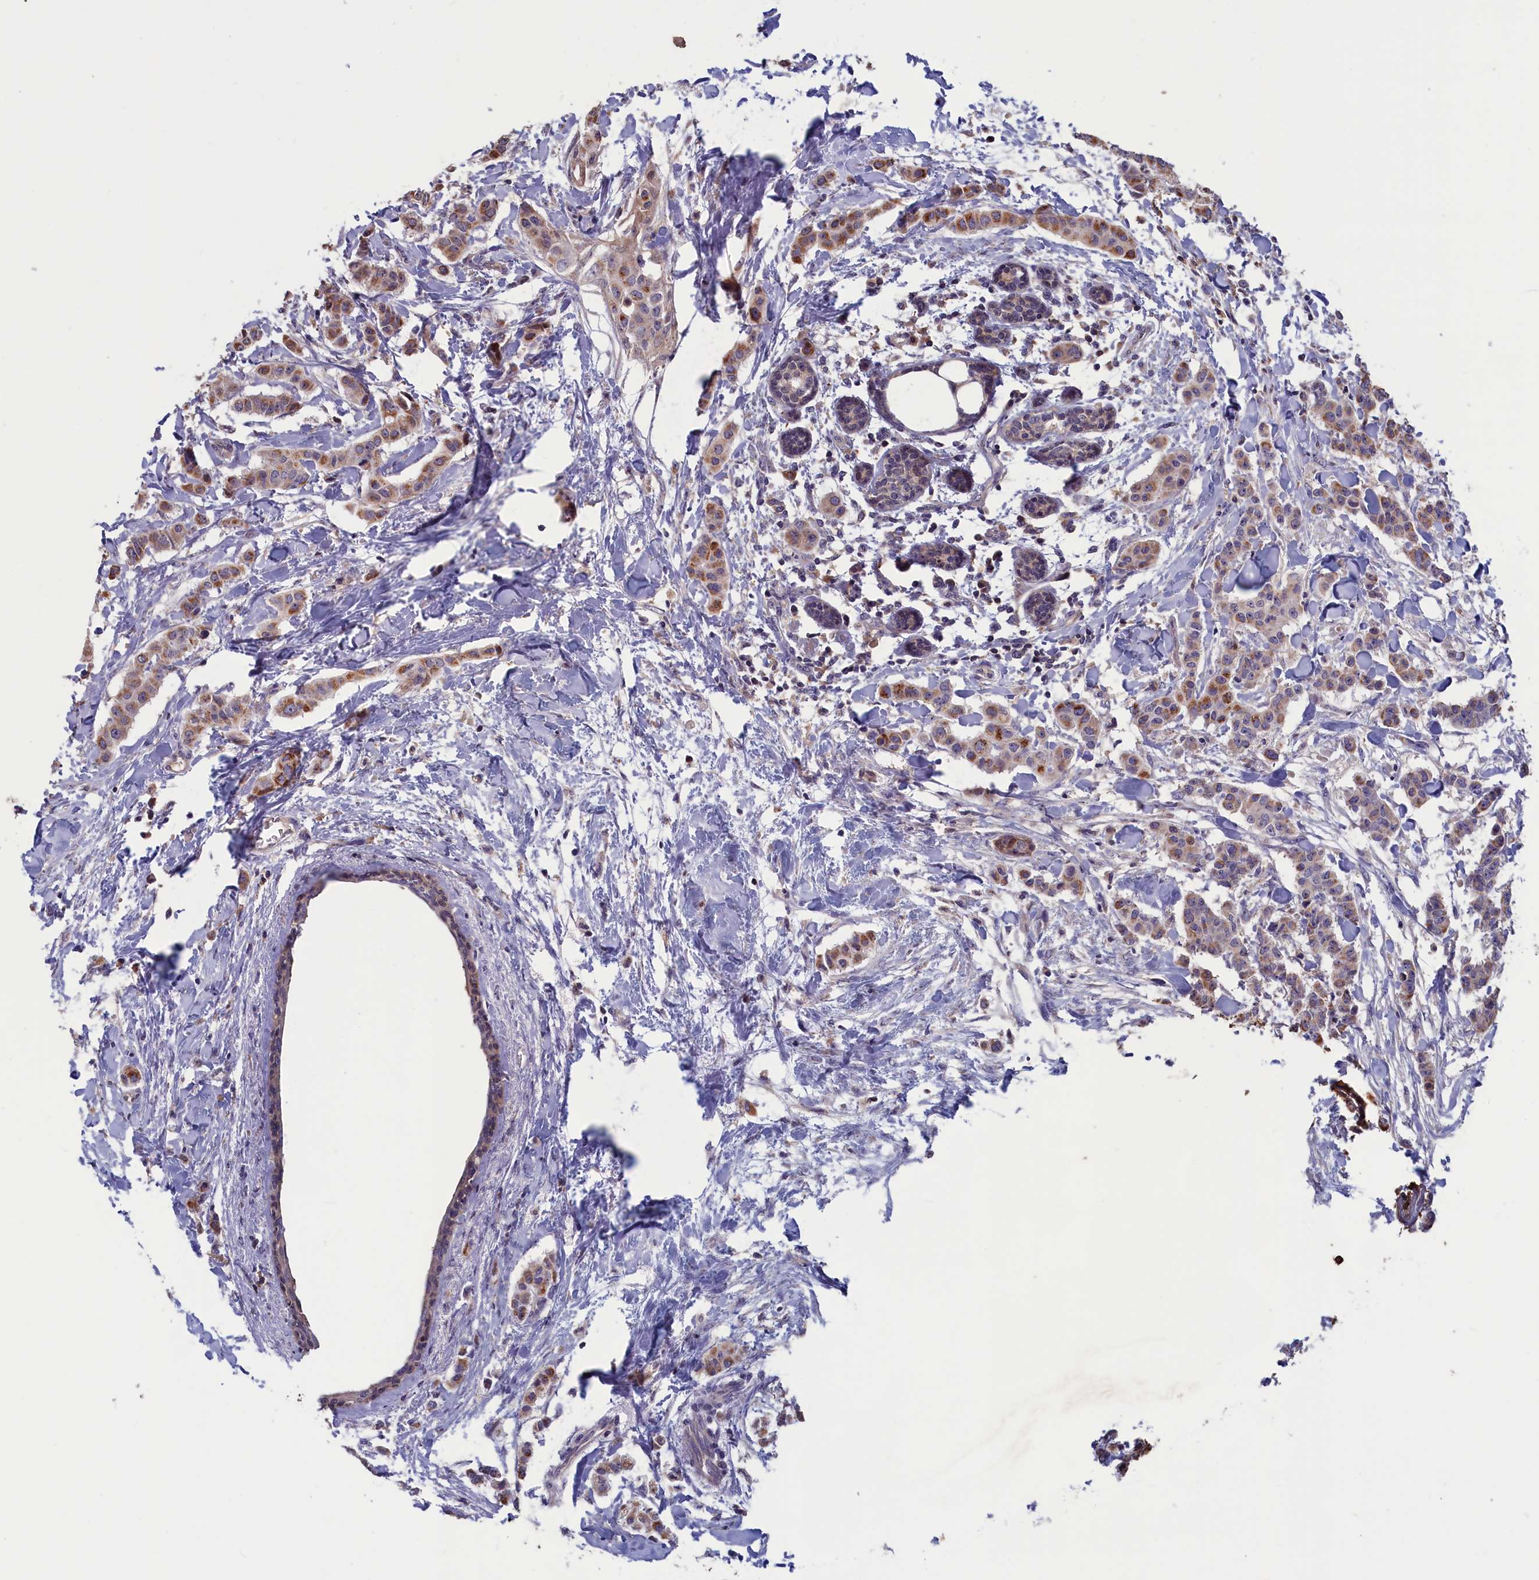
{"staining": {"intensity": "moderate", "quantity": "25%-75%", "location": "cytoplasmic/membranous"}, "tissue": "breast cancer", "cell_type": "Tumor cells", "image_type": "cancer", "snomed": [{"axis": "morphology", "description": "Duct carcinoma"}, {"axis": "topography", "description": "Breast"}], "caption": "Immunohistochemical staining of human breast cancer (intraductal carcinoma) reveals medium levels of moderate cytoplasmic/membranous expression in approximately 25%-75% of tumor cells. (DAB (3,3'-diaminobenzidine) IHC, brown staining for protein, blue staining for nuclei).", "gene": "CACTIN", "patient": {"sex": "female", "age": 40}}